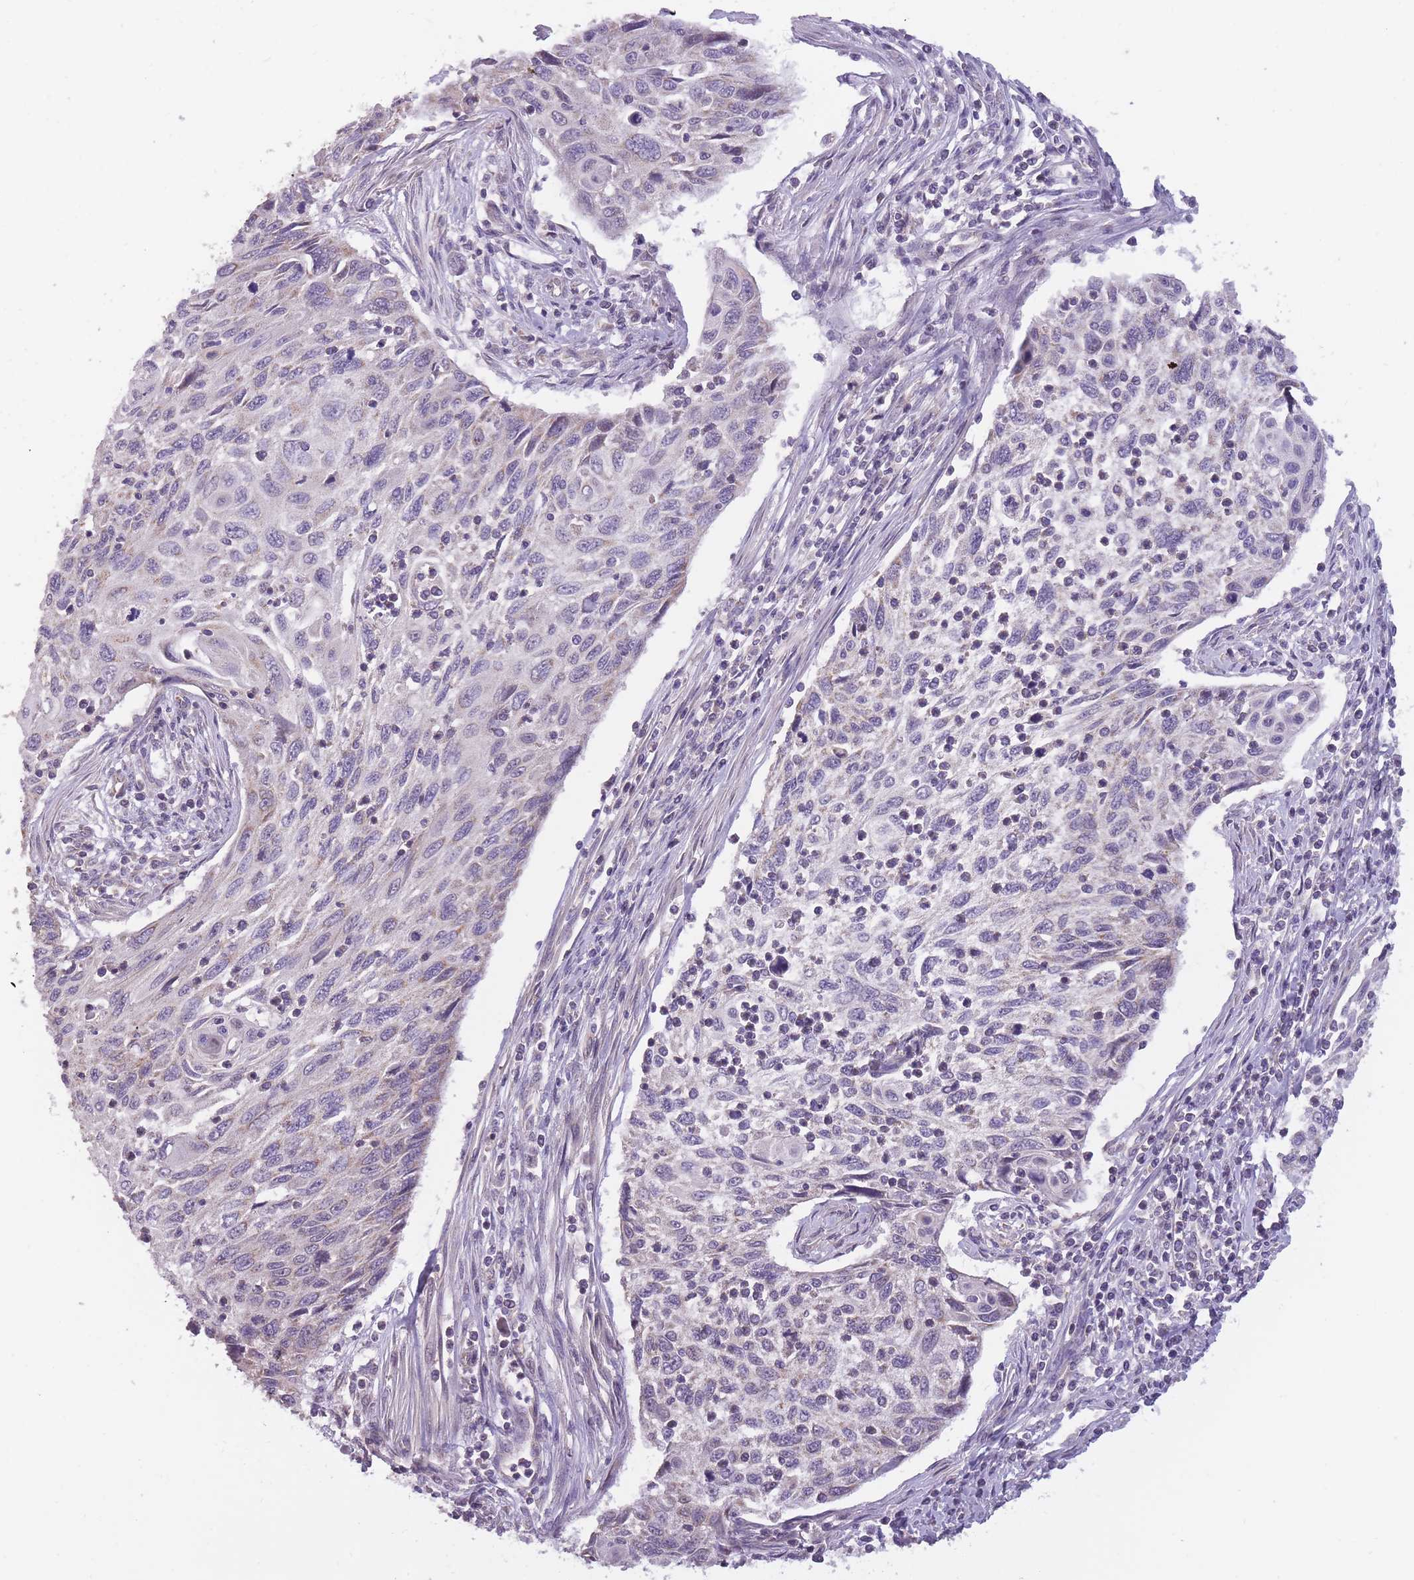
{"staining": {"intensity": "weak", "quantity": "<25%", "location": "cytoplasmic/membranous"}, "tissue": "cervical cancer", "cell_type": "Tumor cells", "image_type": "cancer", "snomed": [{"axis": "morphology", "description": "Squamous cell carcinoma, NOS"}, {"axis": "topography", "description": "Cervix"}], "caption": "This is an IHC histopathology image of human cervical cancer. There is no expression in tumor cells.", "gene": "MRPS18C", "patient": {"sex": "female", "age": 70}}